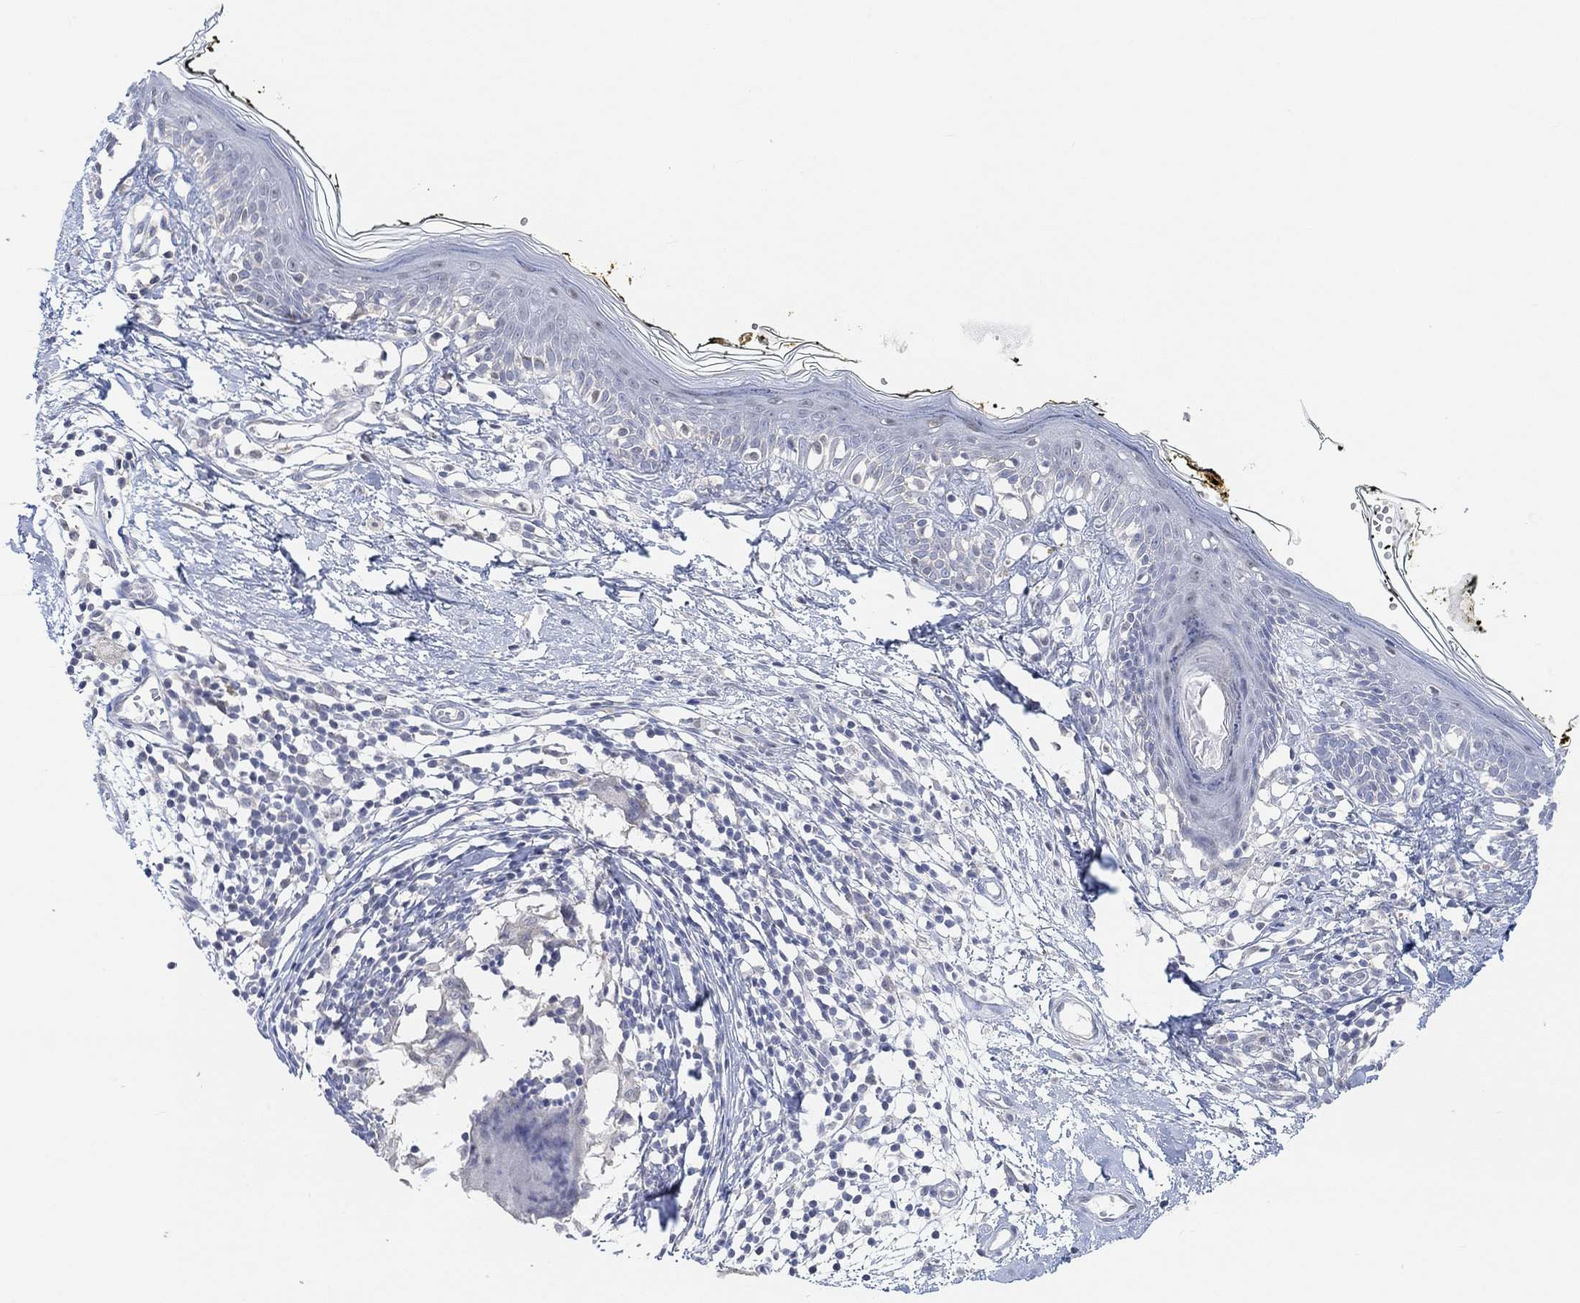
{"staining": {"intensity": "negative", "quantity": "none", "location": "none"}, "tissue": "skin", "cell_type": "Fibroblasts", "image_type": "normal", "snomed": [{"axis": "morphology", "description": "Normal tissue, NOS"}, {"axis": "topography", "description": "Skin"}], "caption": "IHC histopathology image of benign human skin stained for a protein (brown), which demonstrates no expression in fibroblasts.", "gene": "MUC1", "patient": {"sex": "male", "age": 76}}